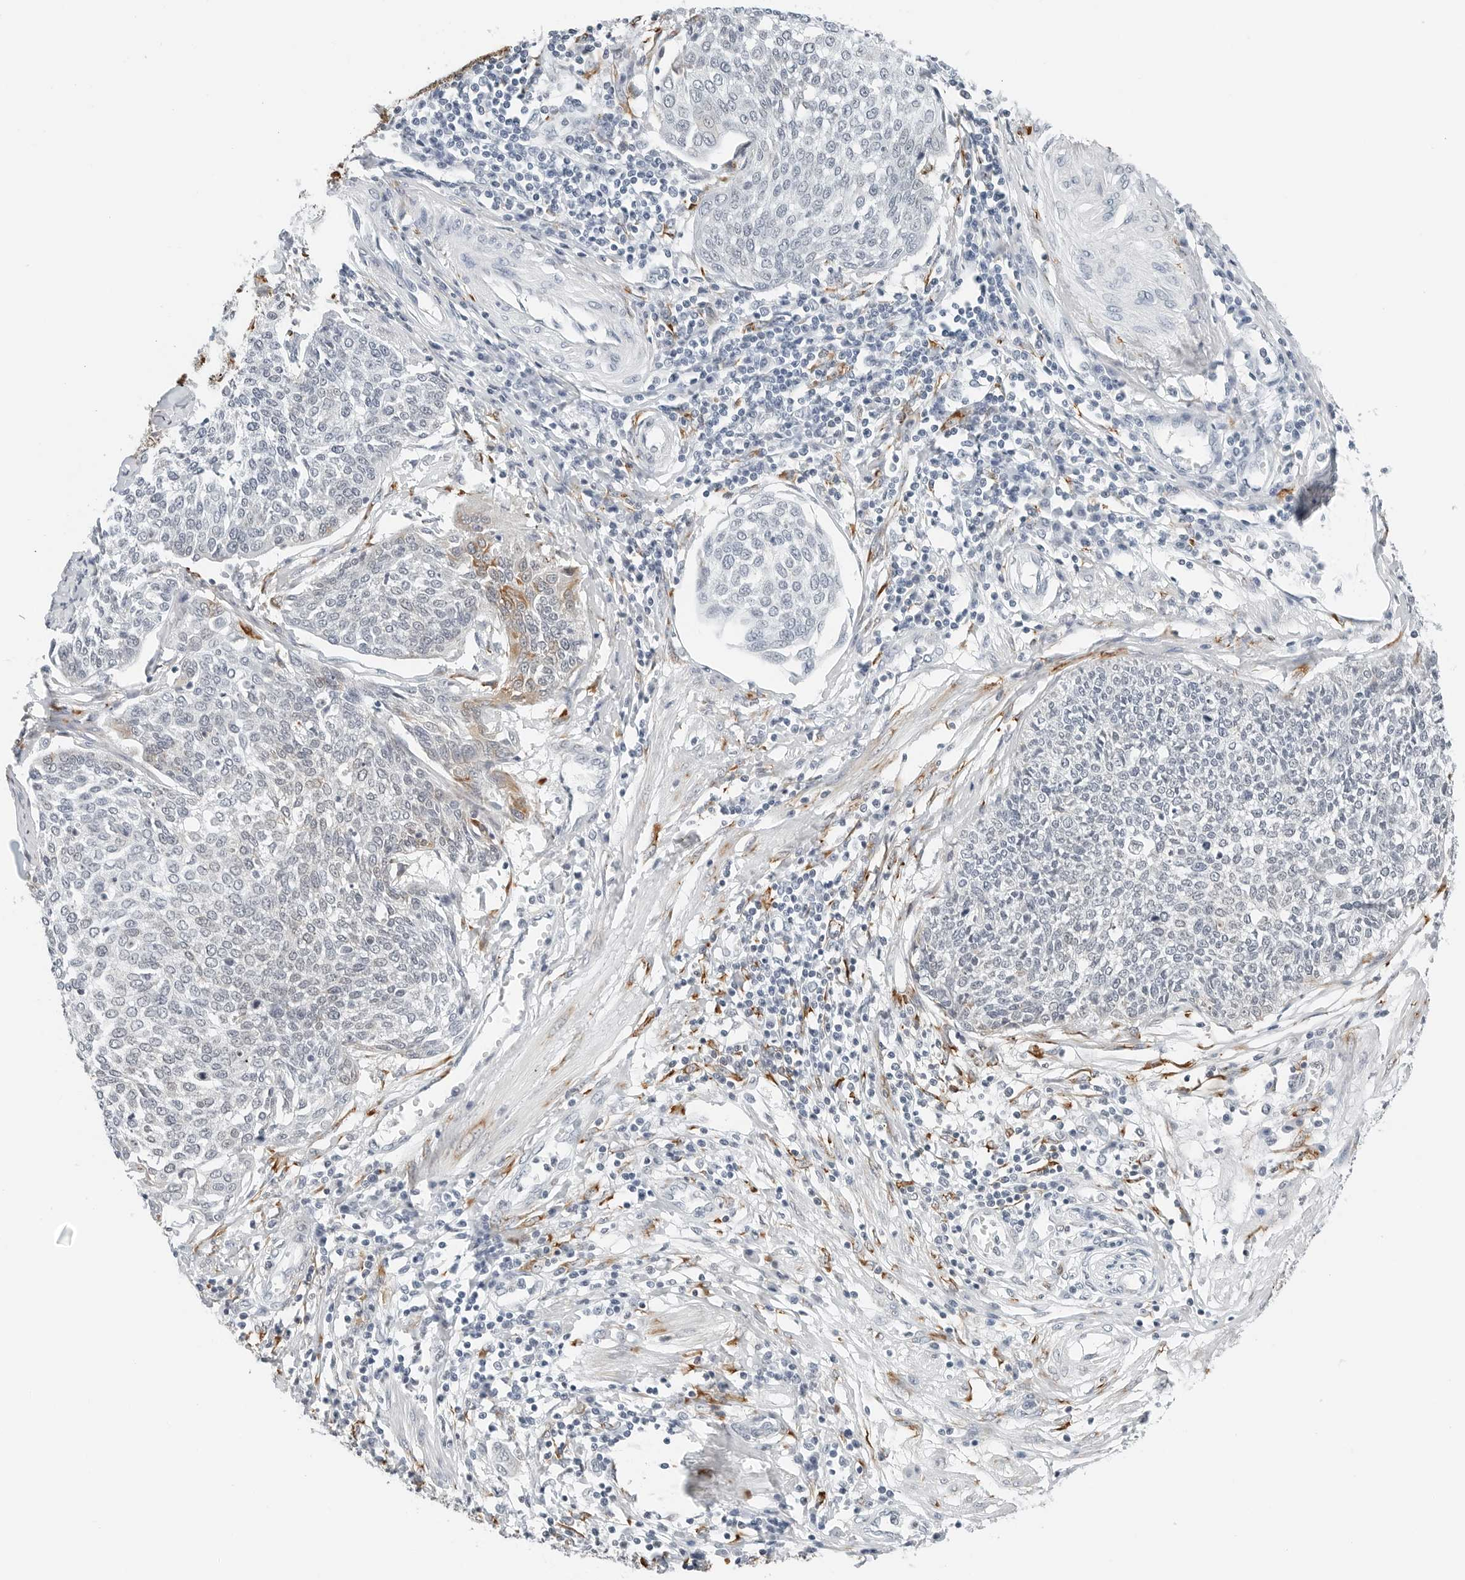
{"staining": {"intensity": "weak", "quantity": "<25%", "location": "cytoplasmic/membranous"}, "tissue": "cervical cancer", "cell_type": "Tumor cells", "image_type": "cancer", "snomed": [{"axis": "morphology", "description": "Squamous cell carcinoma, NOS"}, {"axis": "topography", "description": "Cervix"}], "caption": "A photomicrograph of human squamous cell carcinoma (cervical) is negative for staining in tumor cells.", "gene": "P4HA2", "patient": {"sex": "female", "age": 34}}